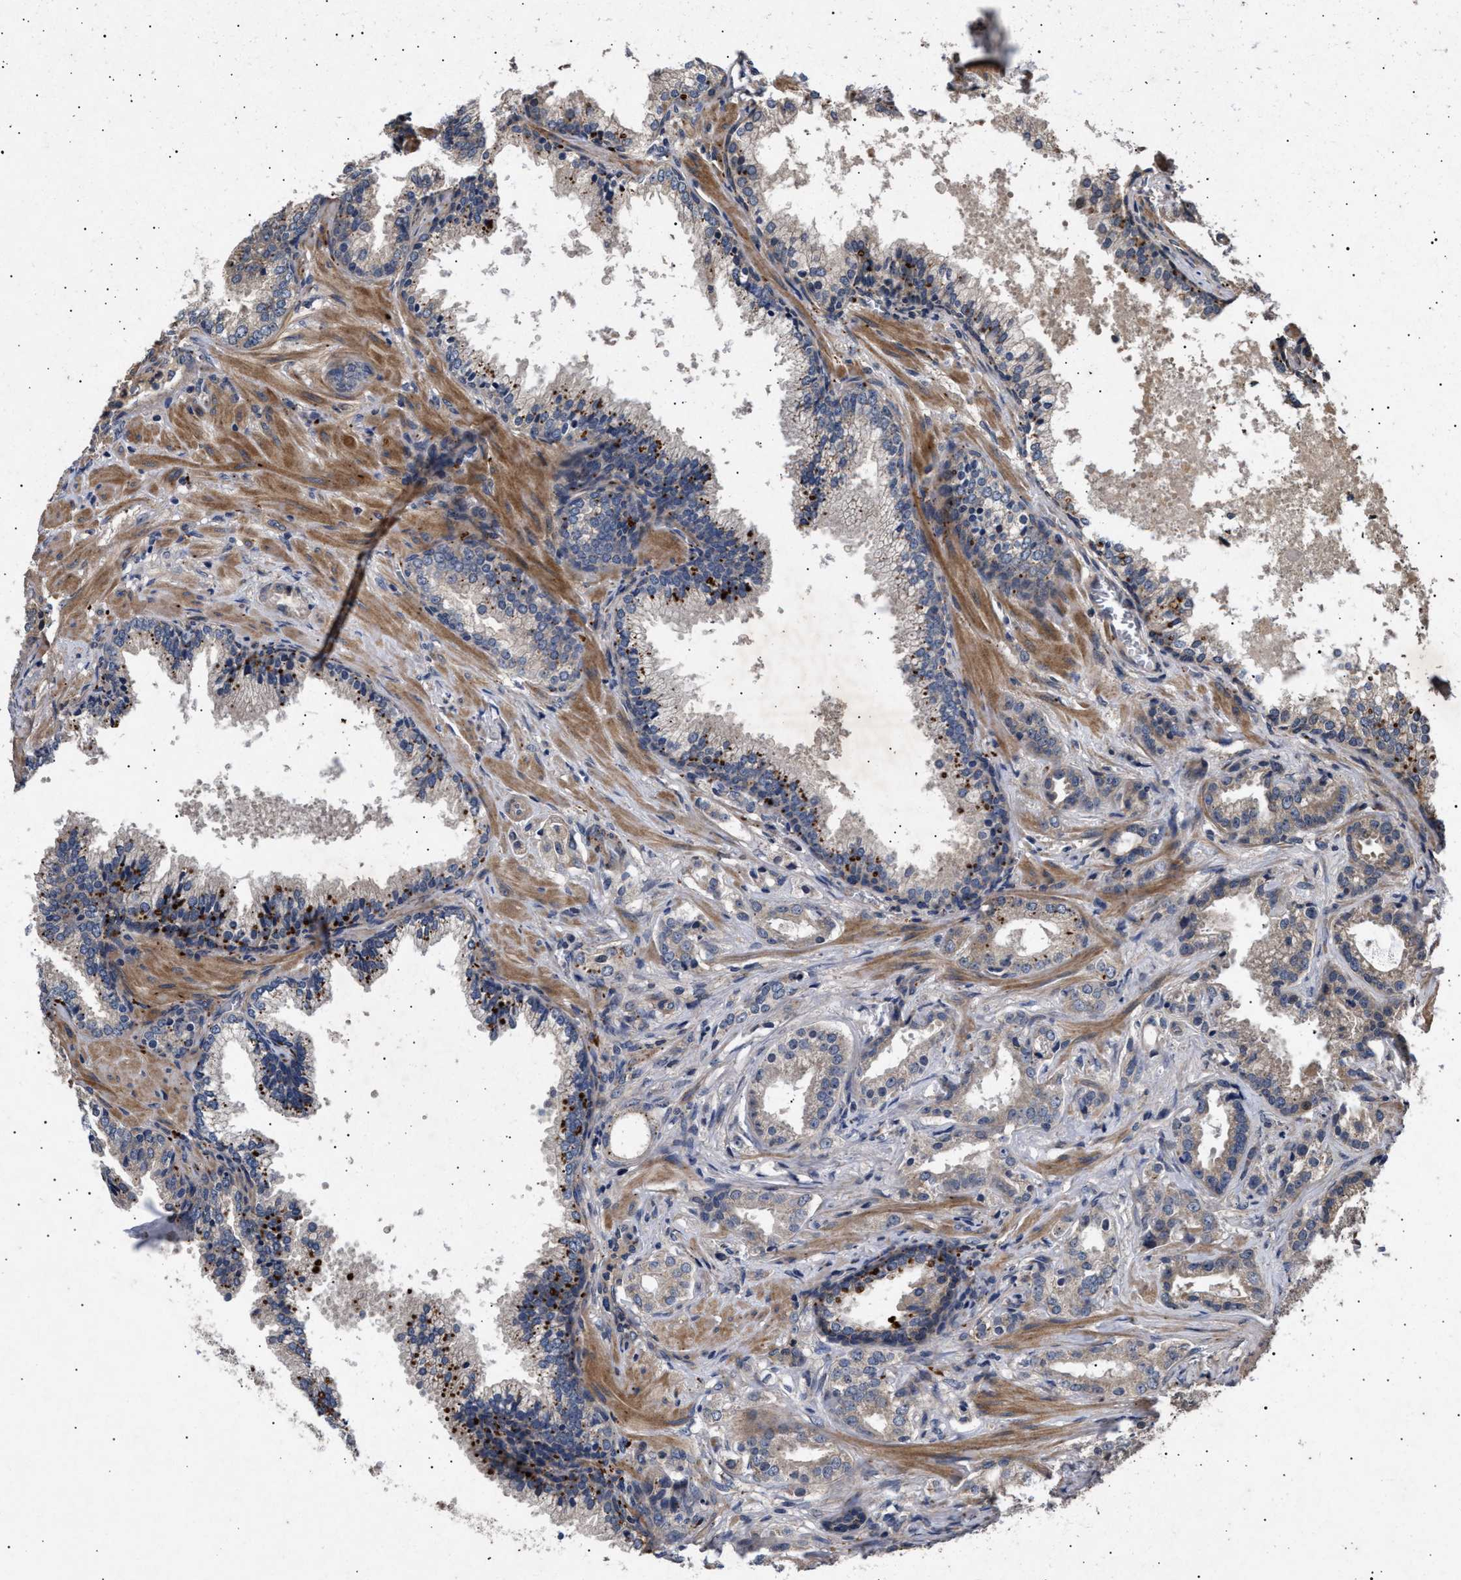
{"staining": {"intensity": "weak", "quantity": "<25%", "location": "cytoplasmic/membranous"}, "tissue": "prostate cancer", "cell_type": "Tumor cells", "image_type": "cancer", "snomed": [{"axis": "morphology", "description": "Adenocarcinoma, Low grade"}, {"axis": "topography", "description": "Prostate"}], "caption": "Immunohistochemical staining of human prostate cancer (adenocarcinoma (low-grade)) shows no significant positivity in tumor cells.", "gene": "ITGB5", "patient": {"sex": "male", "age": 59}}